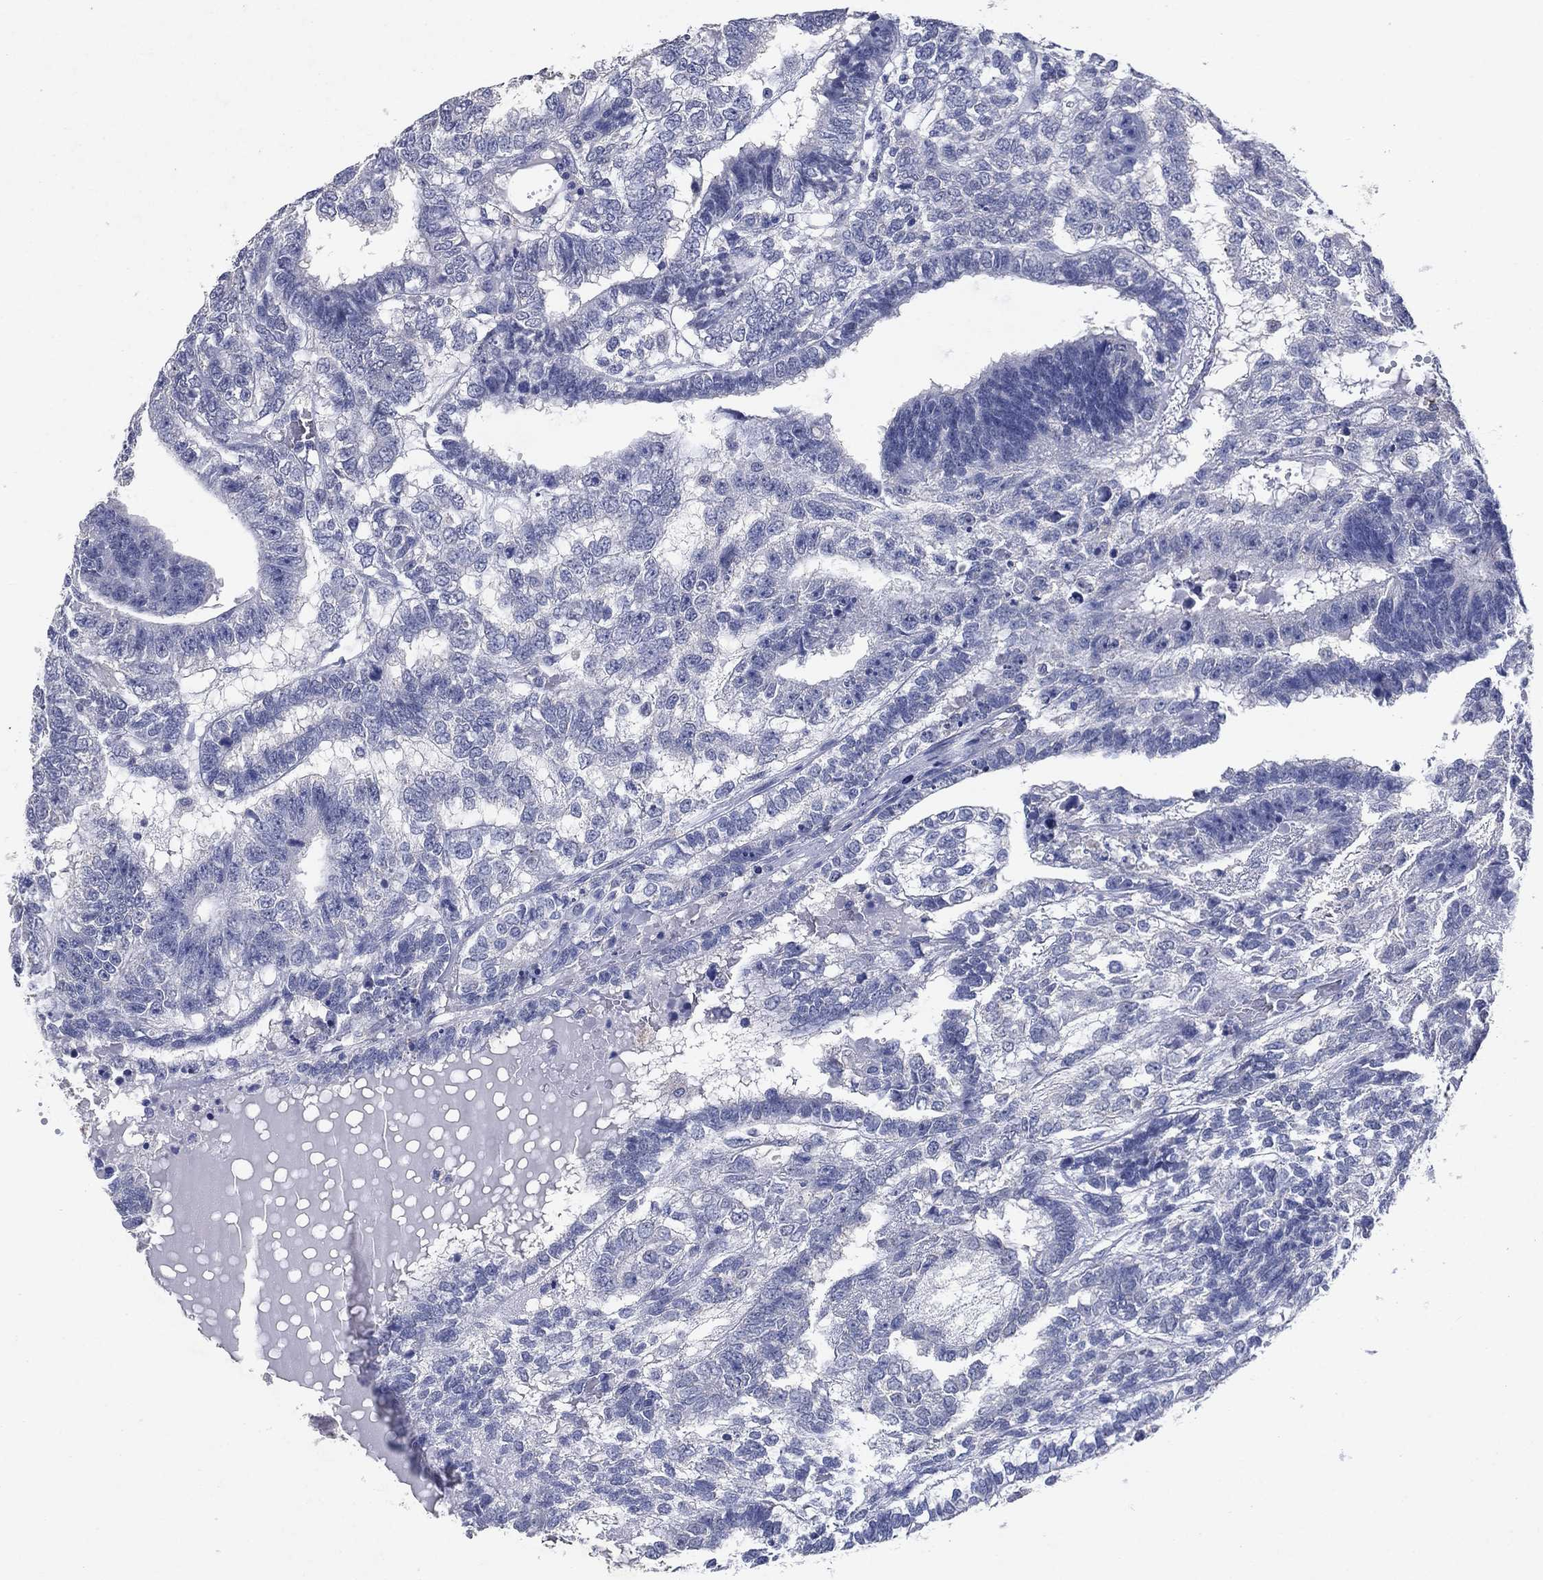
{"staining": {"intensity": "negative", "quantity": "none", "location": "none"}, "tissue": "testis cancer", "cell_type": "Tumor cells", "image_type": "cancer", "snomed": [{"axis": "morphology", "description": "Seminoma, NOS"}, {"axis": "morphology", "description": "Carcinoma, Embryonal, NOS"}, {"axis": "topography", "description": "Testis"}], "caption": "Histopathology image shows no protein positivity in tumor cells of testis cancer (seminoma) tissue. (Brightfield microscopy of DAB (3,3'-diaminobenzidine) IHC at high magnification).", "gene": "FSCN2", "patient": {"sex": "male", "age": 41}}